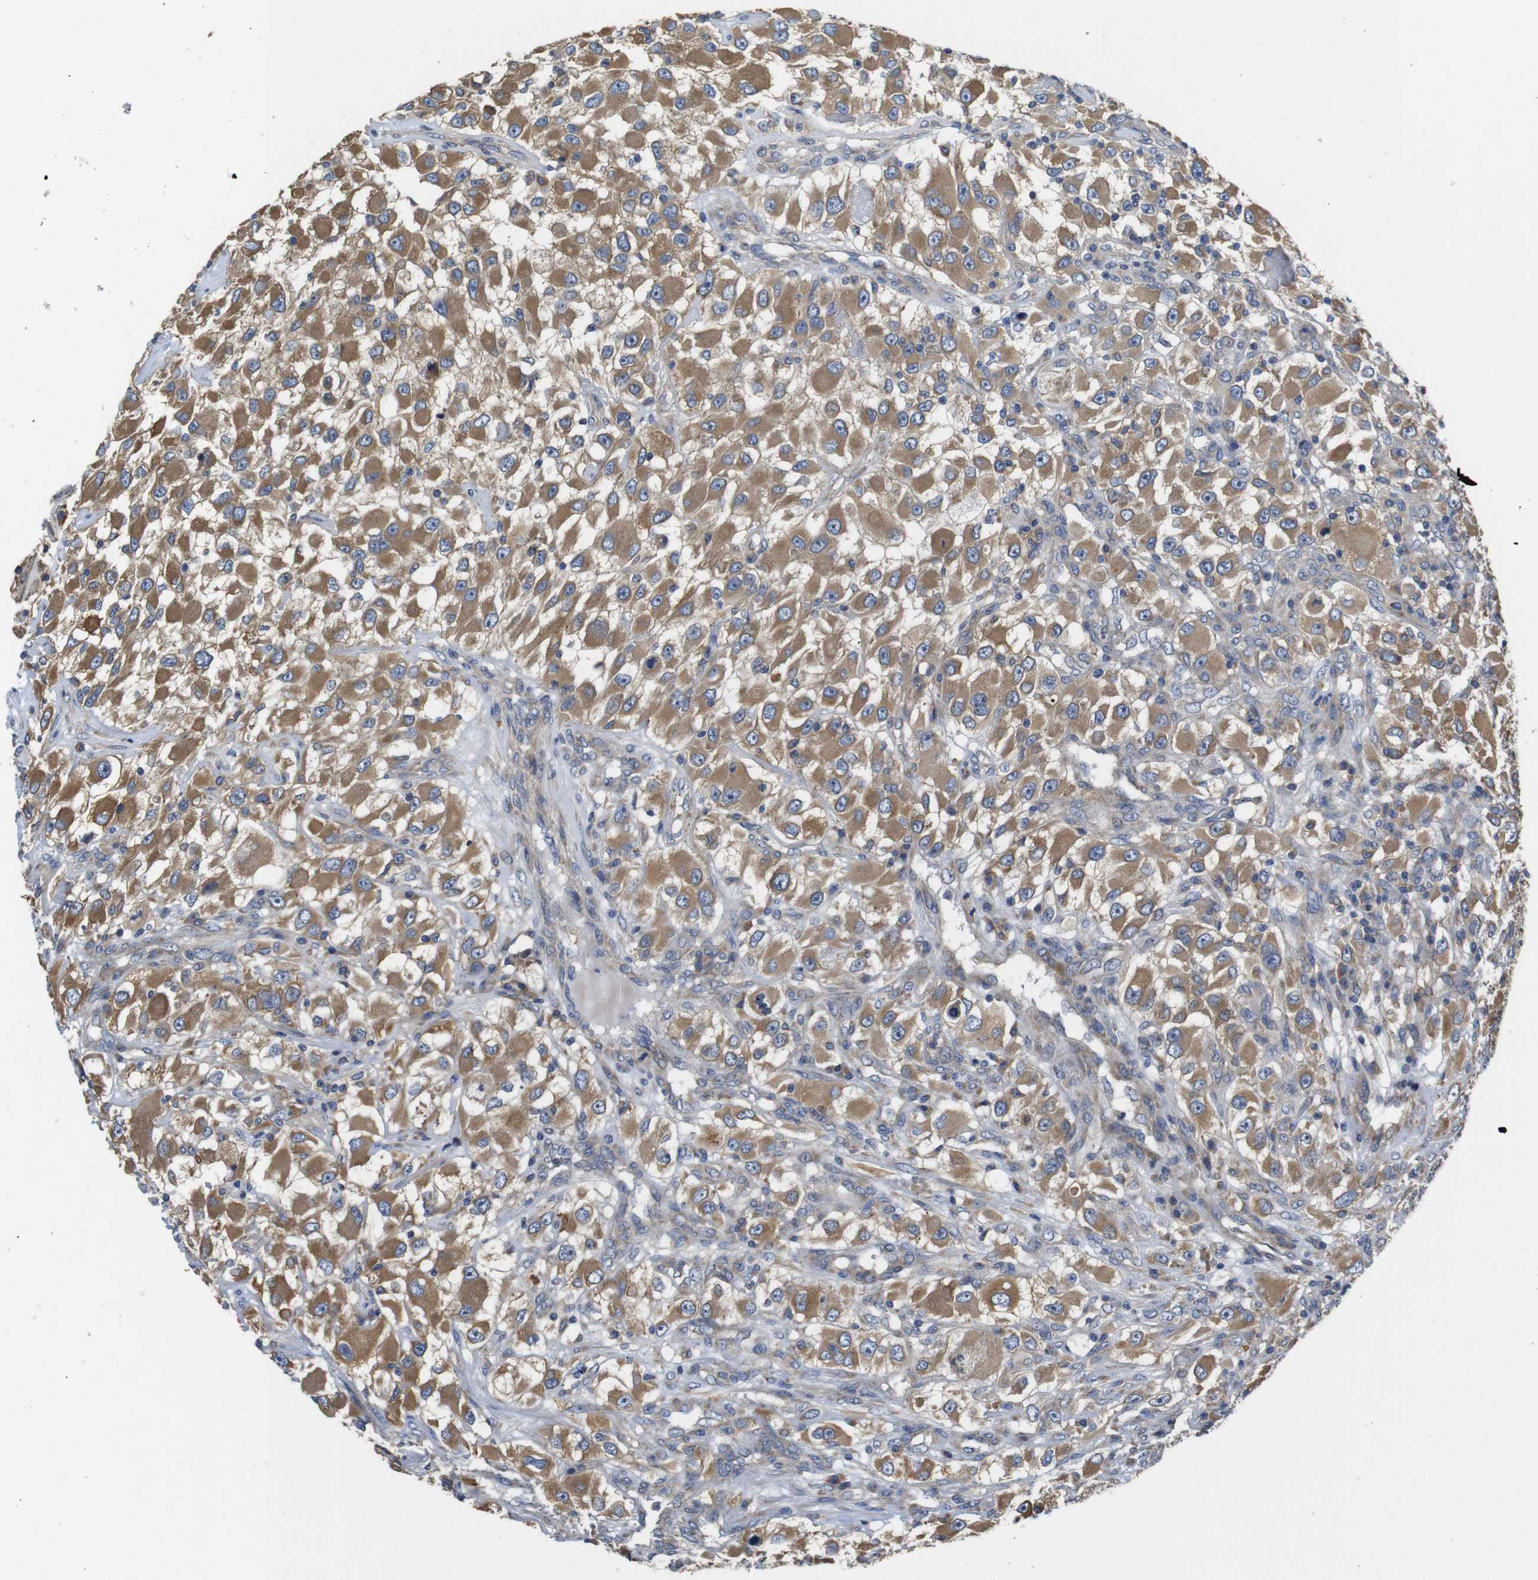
{"staining": {"intensity": "moderate", "quantity": ">75%", "location": "cytoplasmic/membranous"}, "tissue": "renal cancer", "cell_type": "Tumor cells", "image_type": "cancer", "snomed": [{"axis": "morphology", "description": "Adenocarcinoma, NOS"}, {"axis": "topography", "description": "Kidney"}], "caption": "About >75% of tumor cells in renal cancer (adenocarcinoma) display moderate cytoplasmic/membranous protein positivity as visualized by brown immunohistochemical staining.", "gene": "MARCHF7", "patient": {"sex": "female", "age": 52}}